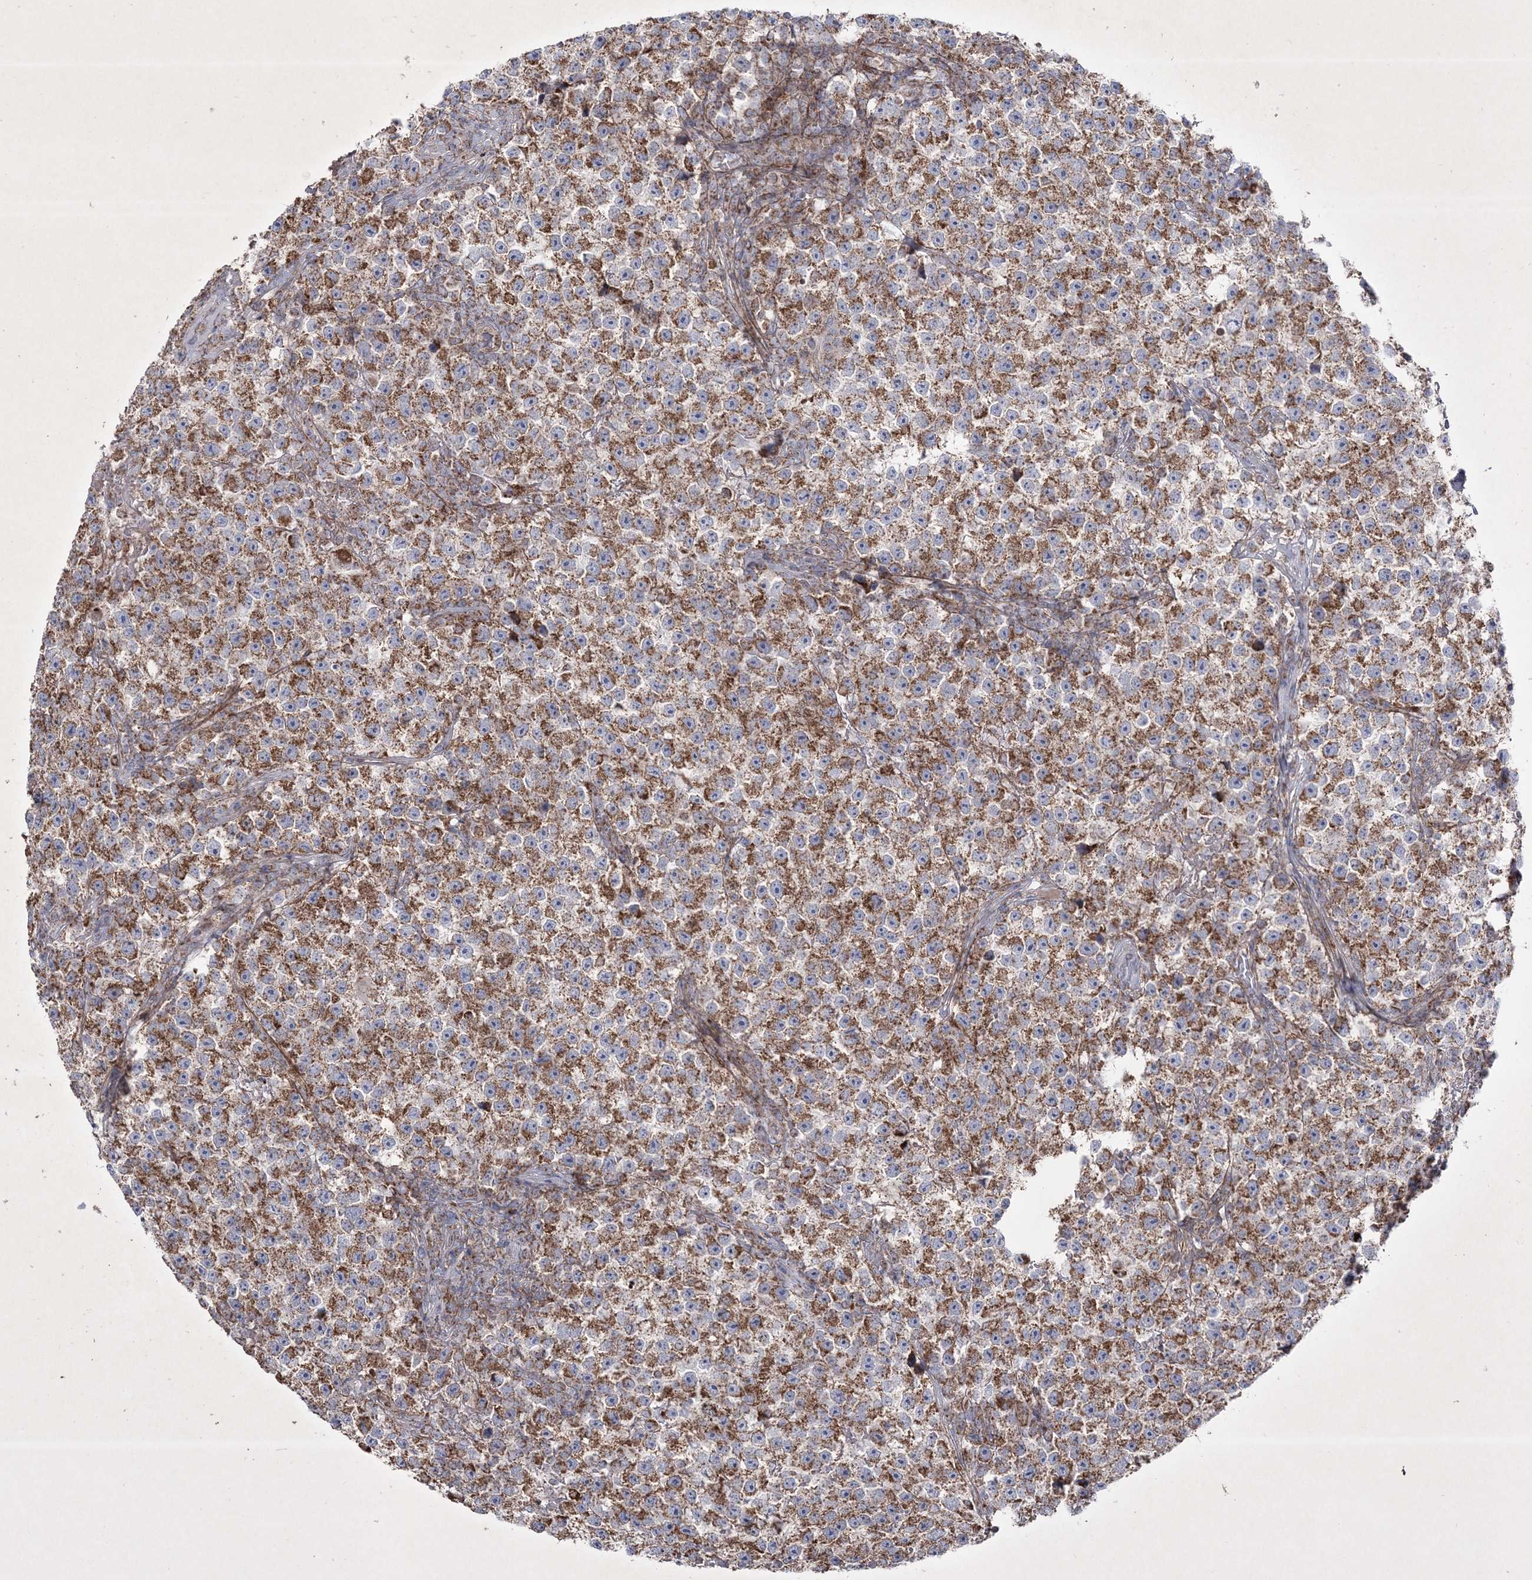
{"staining": {"intensity": "moderate", "quantity": ">75%", "location": "cytoplasmic/membranous"}, "tissue": "testis cancer", "cell_type": "Tumor cells", "image_type": "cancer", "snomed": [{"axis": "morphology", "description": "Seminoma, NOS"}, {"axis": "topography", "description": "Testis"}], "caption": "Tumor cells exhibit moderate cytoplasmic/membranous positivity in about >75% of cells in seminoma (testis). (DAB IHC with brightfield microscopy, high magnification).", "gene": "RICTOR", "patient": {"sex": "male", "age": 22}}